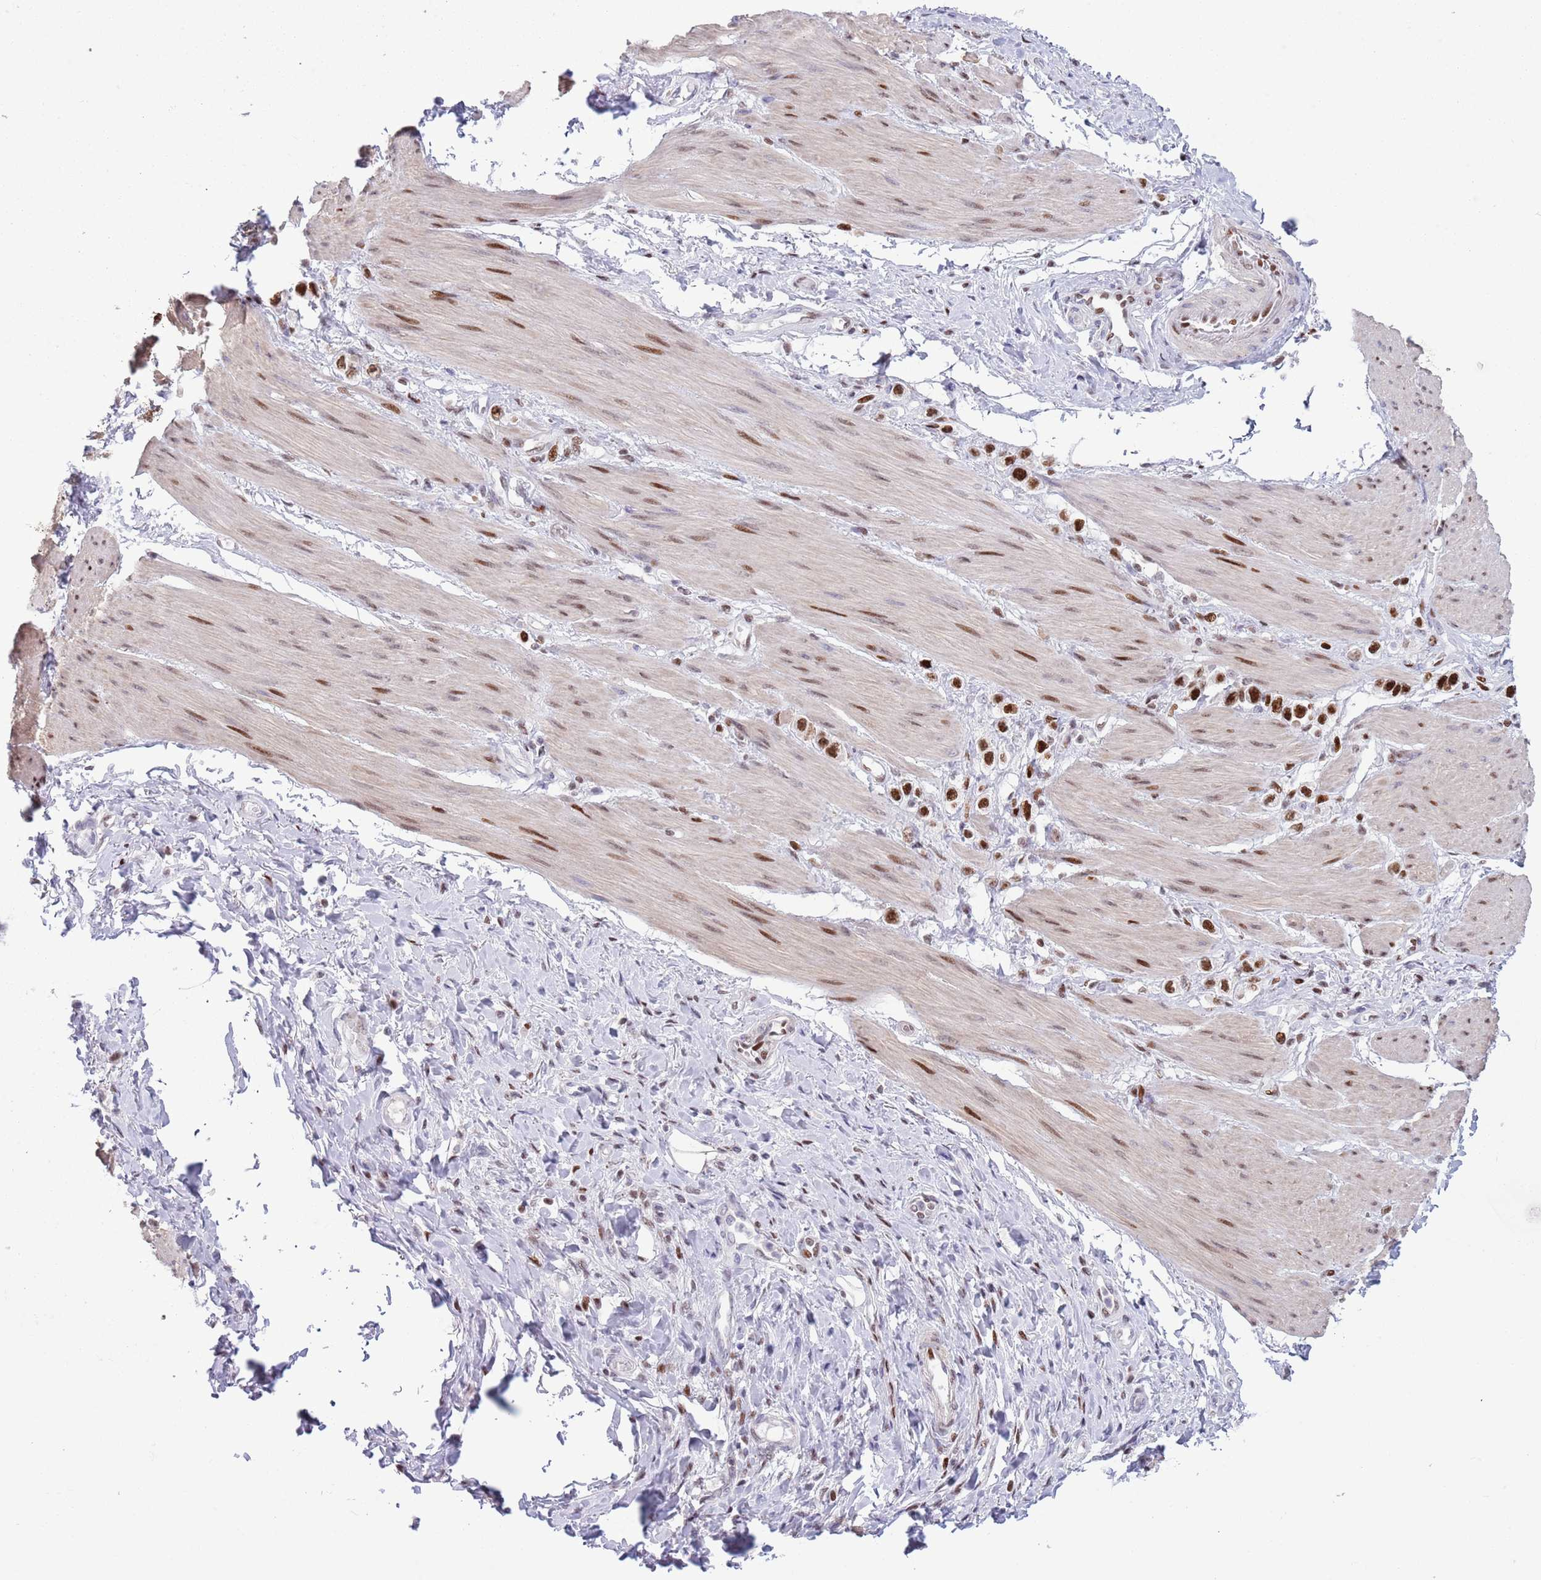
{"staining": {"intensity": "strong", "quantity": ">75%", "location": "nuclear"}, "tissue": "stomach cancer", "cell_type": "Tumor cells", "image_type": "cancer", "snomed": [{"axis": "morphology", "description": "Adenocarcinoma, NOS"}, {"axis": "topography", "description": "Stomach"}], "caption": "High-power microscopy captured an immunohistochemistry (IHC) histopathology image of adenocarcinoma (stomach), revealing strong nuclear staining in approximately >75% of tumor cells. (DAB IHC with brightfield microscopy, high magnification).", "gene": "MFSD10", "patient": {"sex": "female", "age": 65}}